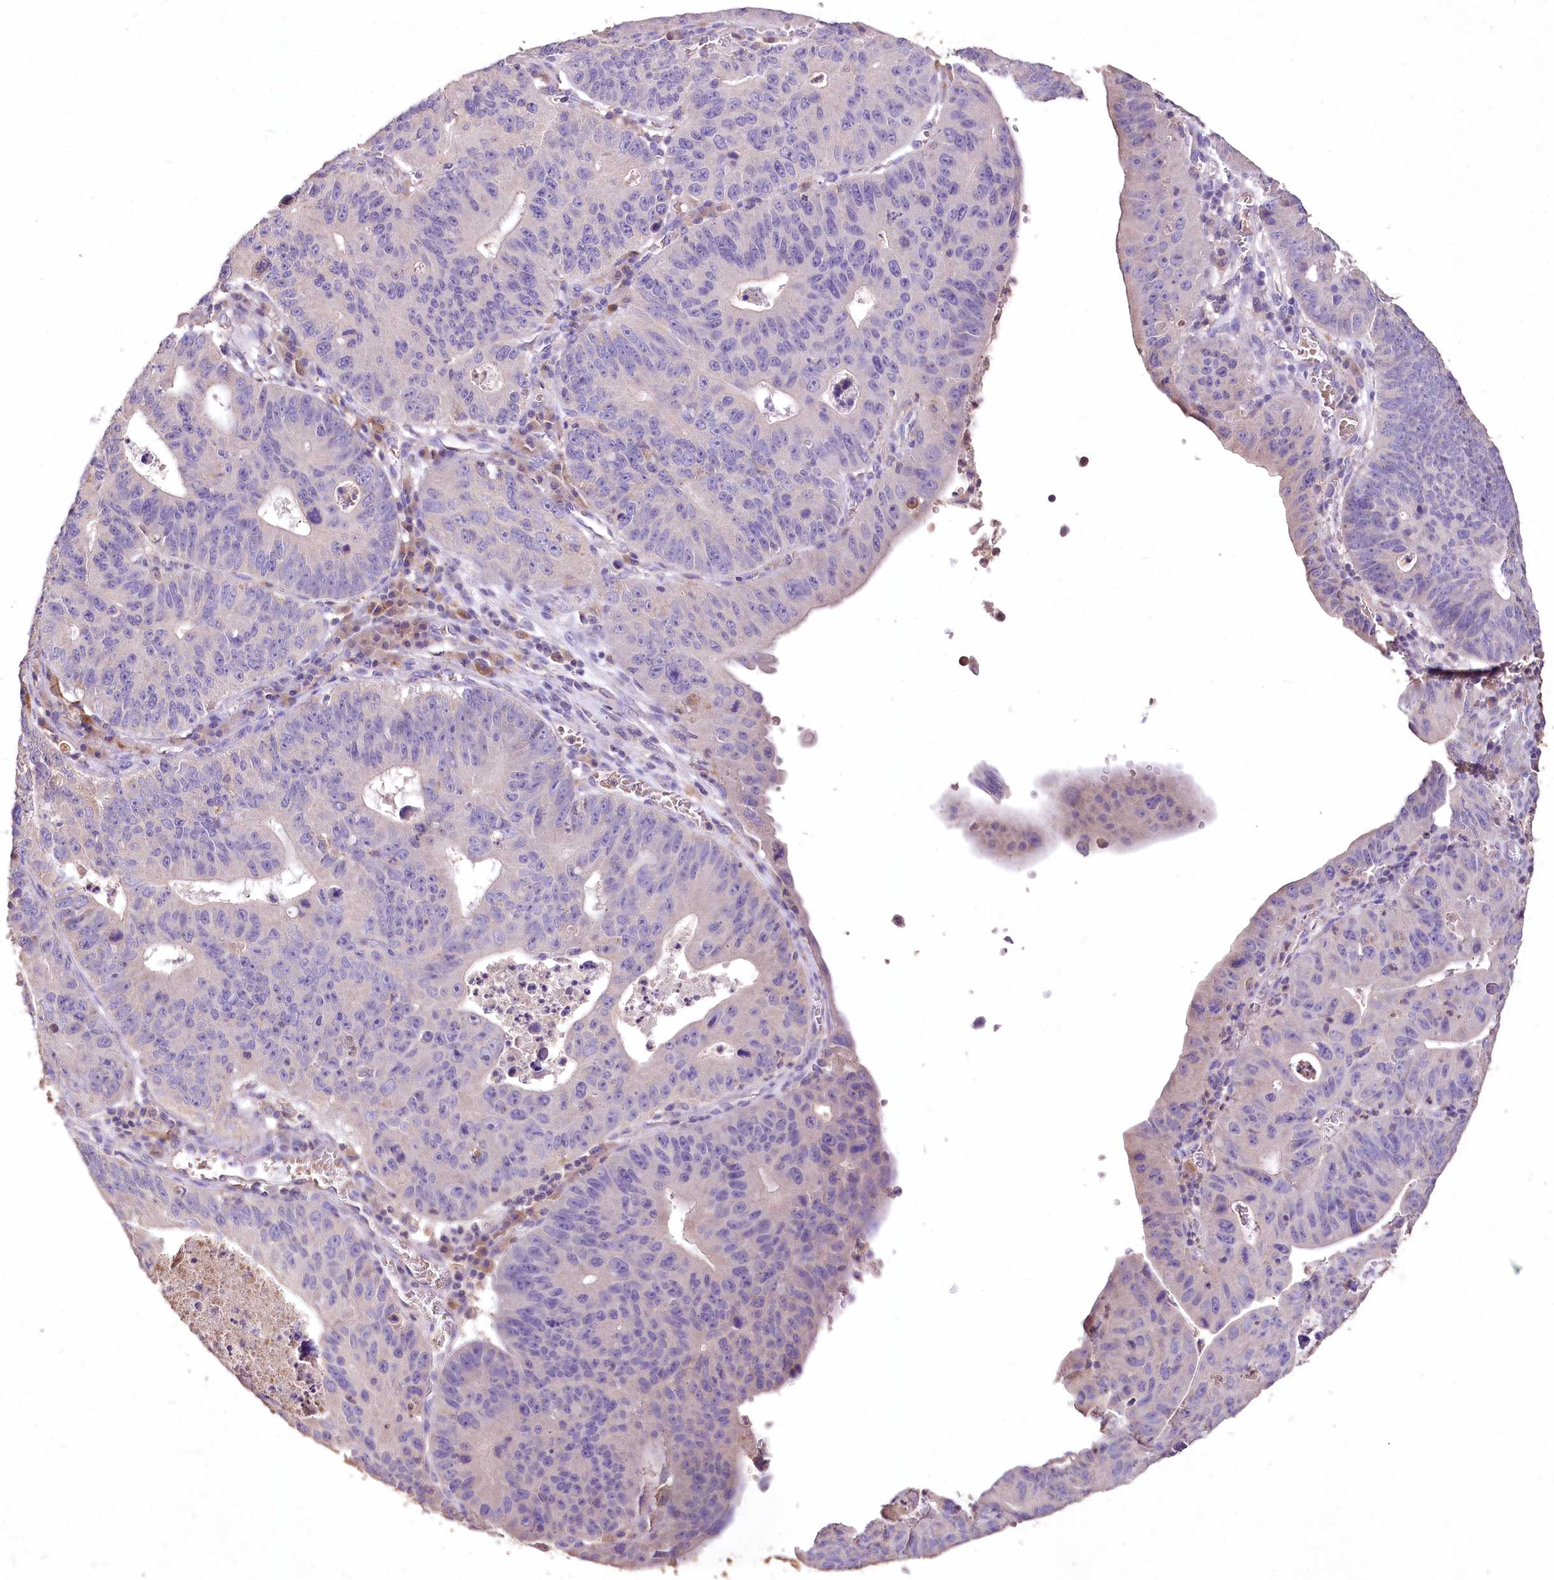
{"staining": {"intensity": "negative", "quantity": "none", "location": "none"}, "tissue": "stomach cancer", "cell_type": "Tumor cells", "image_type": "cancer", "snomed": [{"axis": "morphology", "description": "Adenocarcinoma, NOS"}, {"axis": "topography", "description": "Stomach"}], "caption": "Stomach cancer (adenocarcinoma) was stained to show a protein in brown. There is no significant staining in tumor cells.", "gene": "PCYOX1L", "patient": {"sex": "male", "age": 59}}